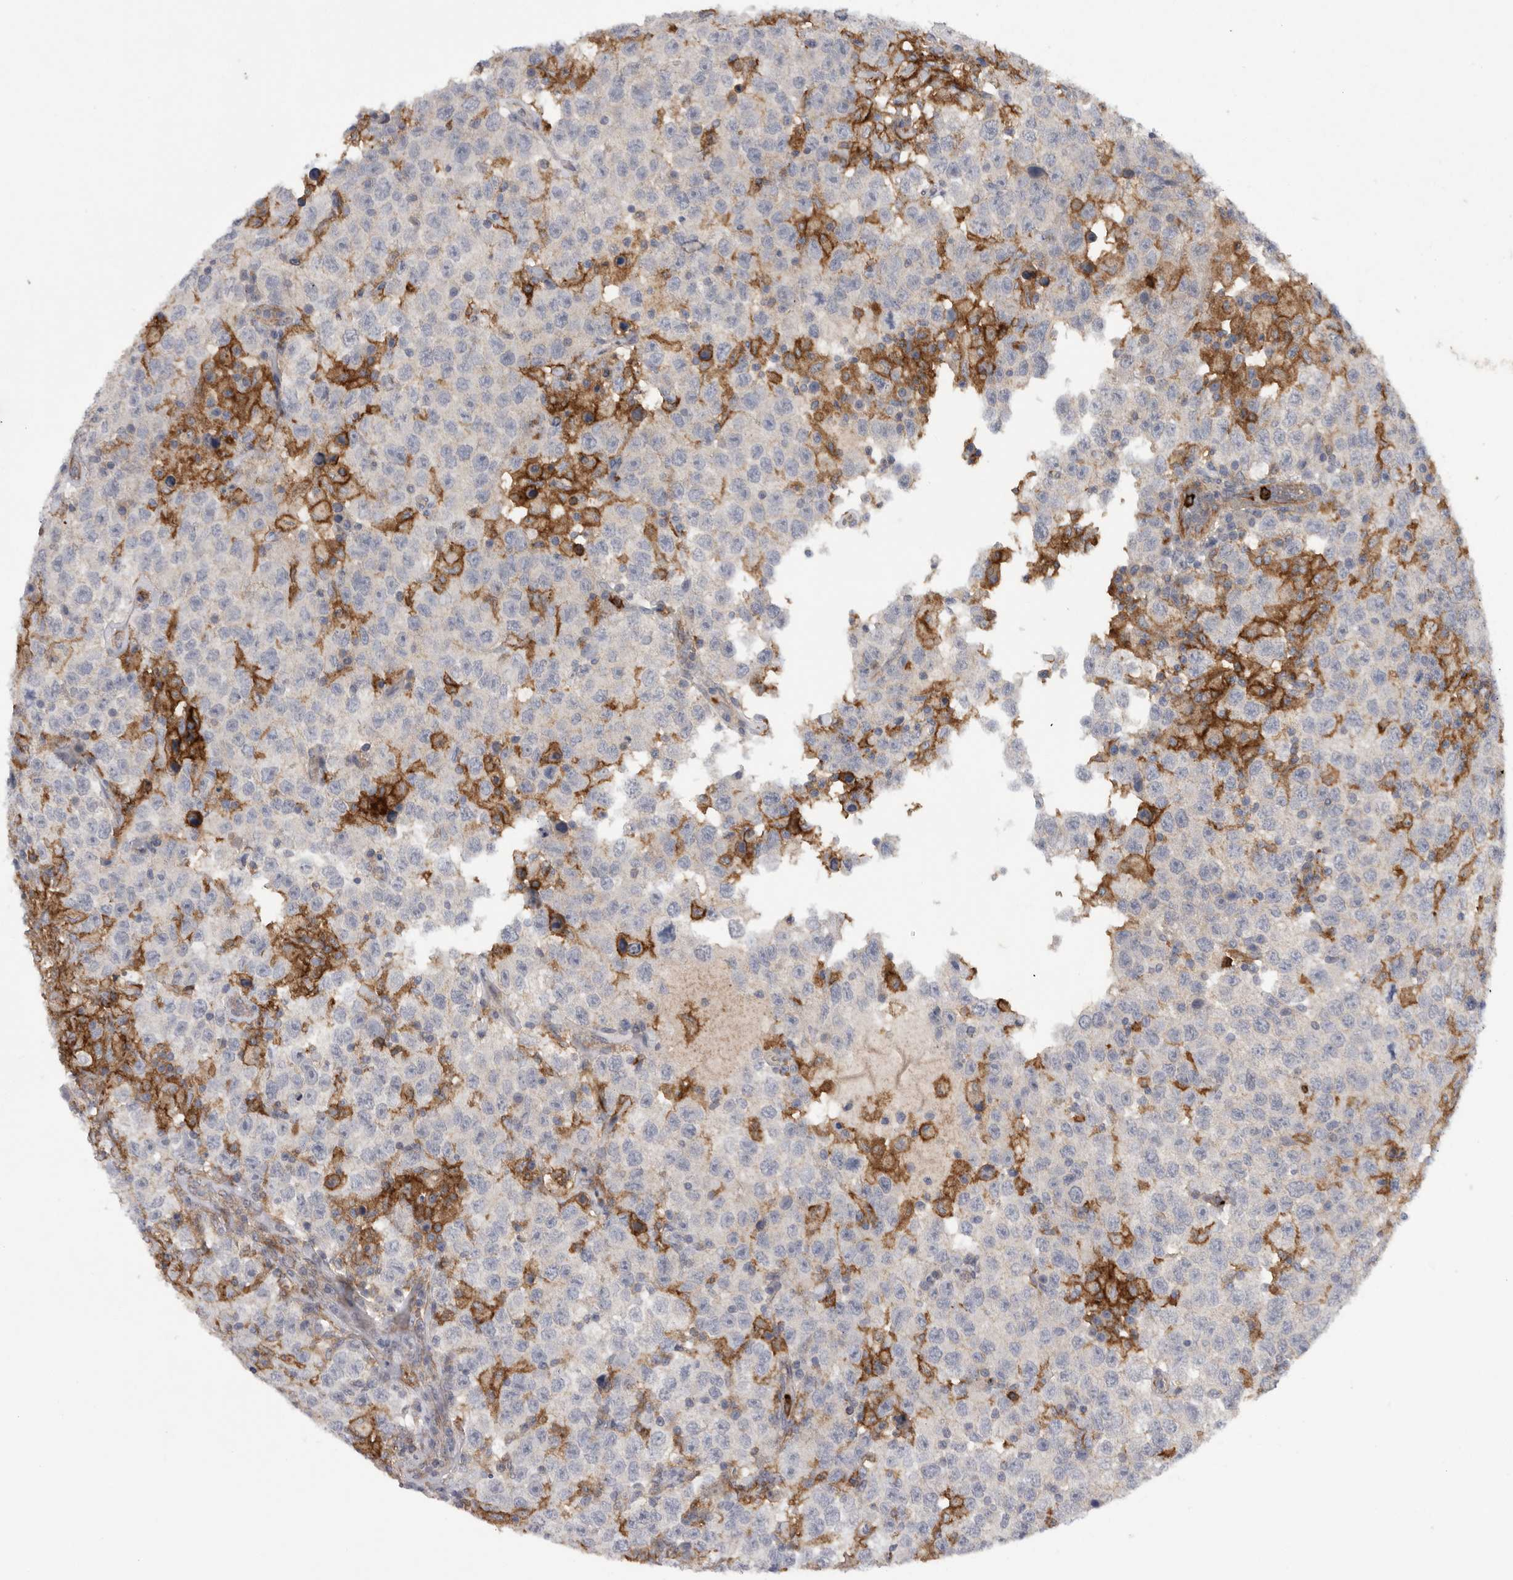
{"staining": {"intensity": "negative", "quantity": "none", "location": "none"}, "tissue": "testis cancer", "cell_type": "Tumor cells", "image_type": "cancer", "snomed": [{"axis": "morphology", "description": "Seminoma, NOS"}, {"axis": "topography", "description": "Testis"}], "caption": "High power microscopy histopathology image of an IHC micrograph of testis cancer (seminoma), revealing no significant positivity in tumor cells.", "gene": "SIGLEC10", "patient": {"sex": "male", "age": 41}}